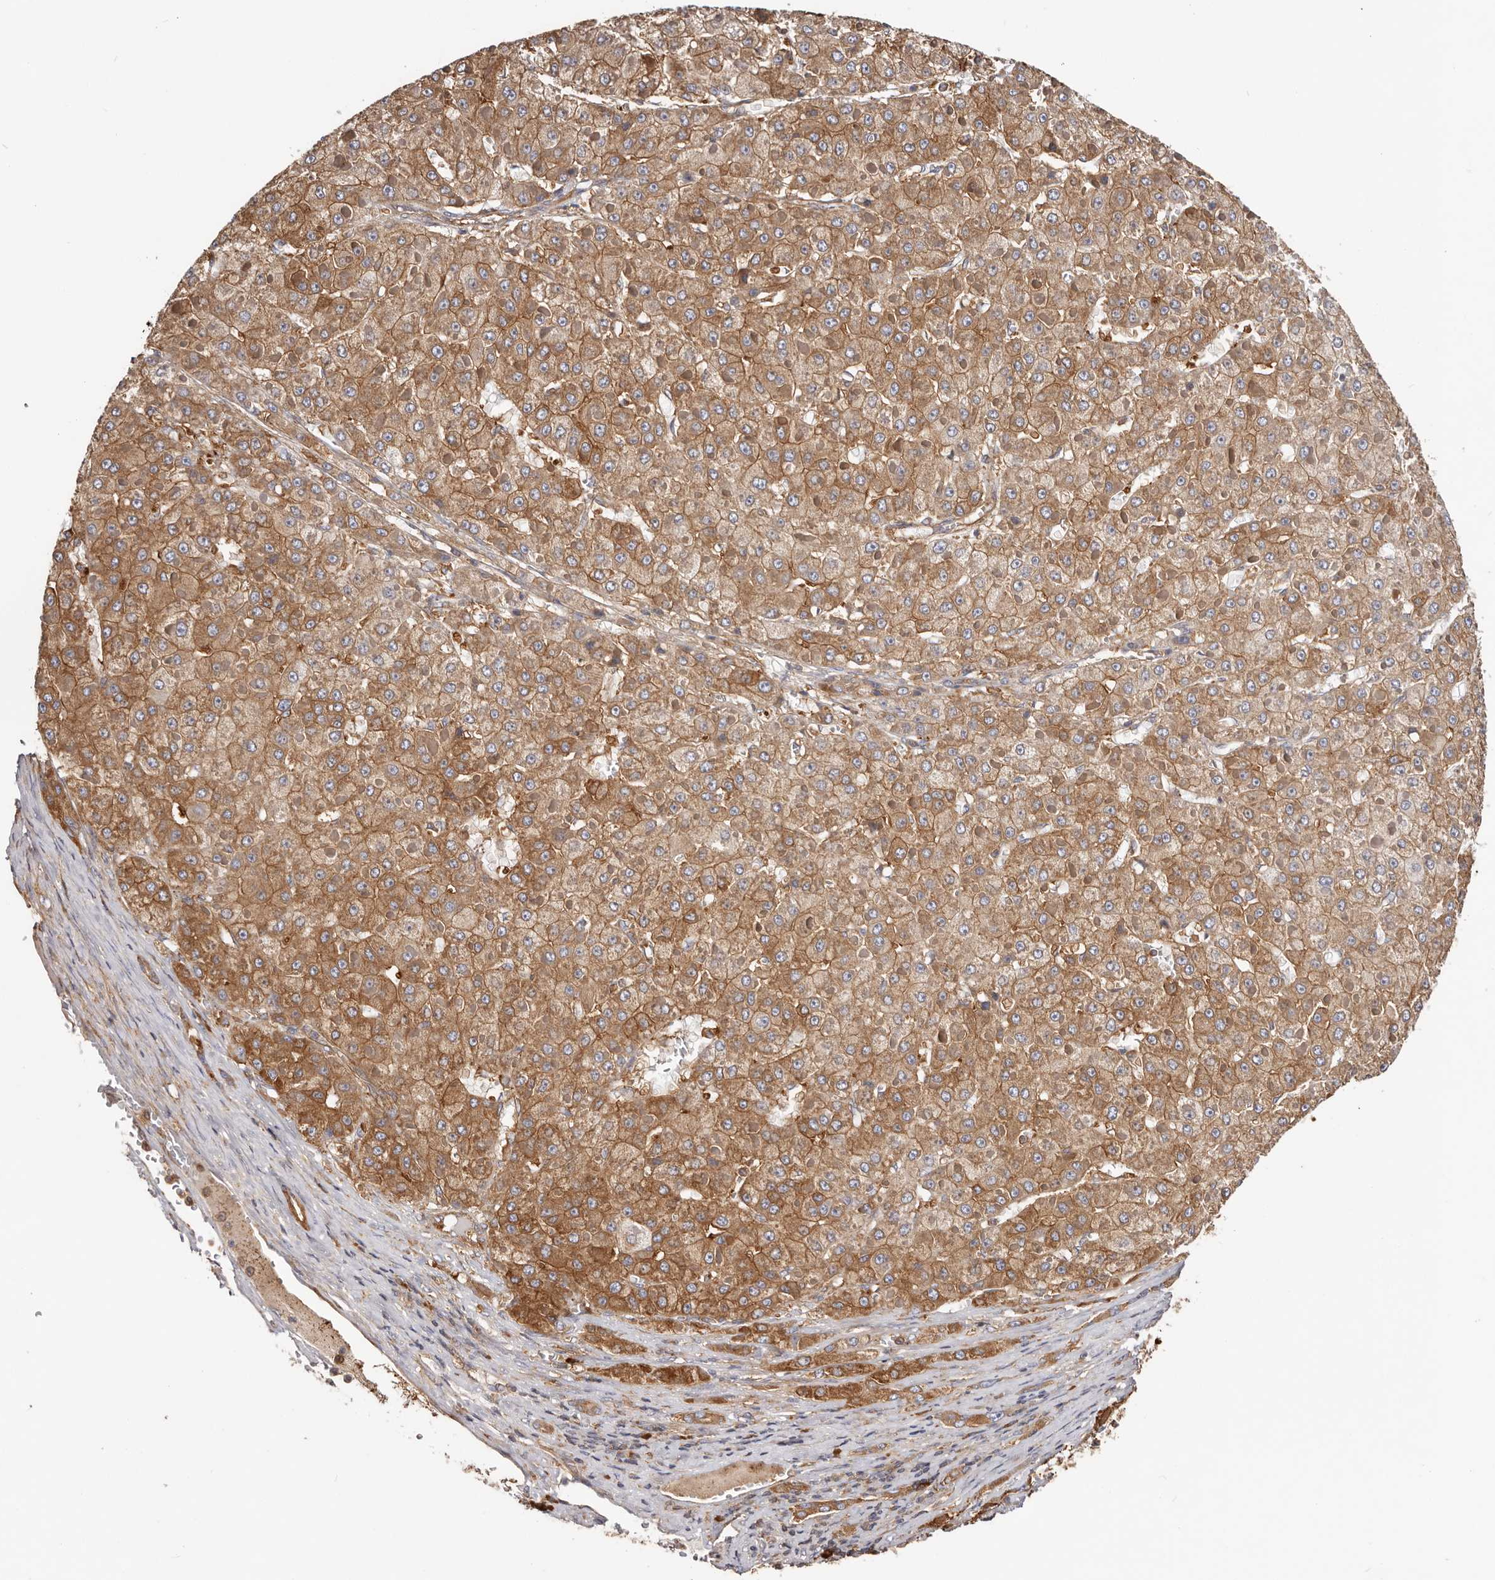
{"staining": {"intensity": "strong", "quantity": ">75%", "location": "cytoplasmic/membranous"}, "tissue": "liver cancer", "cell_type": "Tumor cells", "image_type": "cancer", "snomed": [{"axis": "morphology", "description": "Carcinoma, Hepatocellular, NOS"}, {"axis": "topography", "description": "Liver"}], "caption": "Liver cancer (hepatocellular carcinoma) stained for a protein (brown) exhibits strong cytoplasmic/membranous positive positivity in about >75% of tumor cells.", "gene": "EPRS1", "patient": {"sex": "female", "age": 73}}